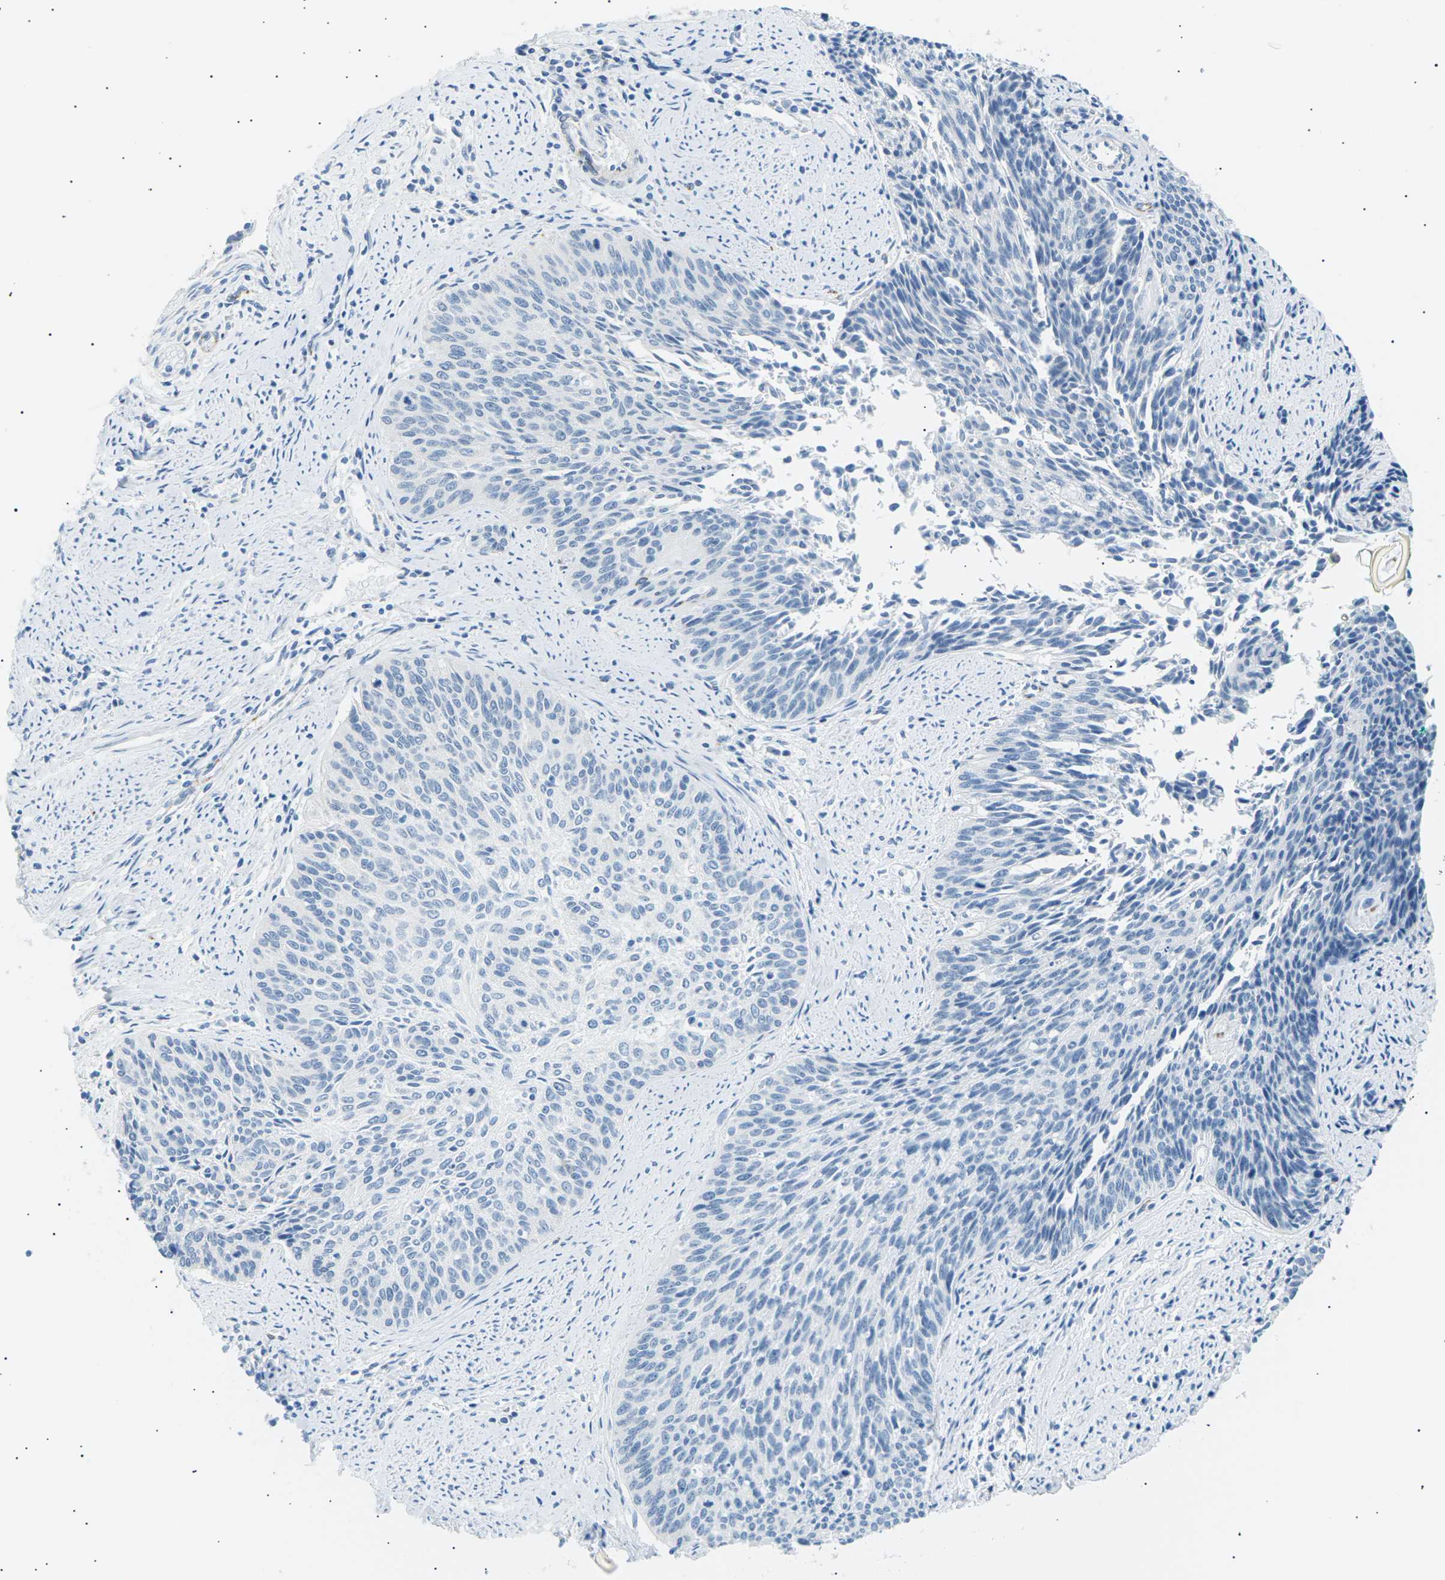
{"staining": {"intensity": "negative", "quantity": "none", "location": "none"}, "tissue": "cervical cancer", "cell_type": "Tumor cells", "image_type": "cancer", "snomed": [{"axis": "morphology", "description": "Squamous cell carcinoma, NOS"}, {"axis": "topography", "description": "Cervix"}], "caption": "Tumor cells show no significant protein expression in cervical cancer (squamous cell carcinoma).", "gene": "SEPTIN5", "patient": {"sex": "female", "age": 55}}